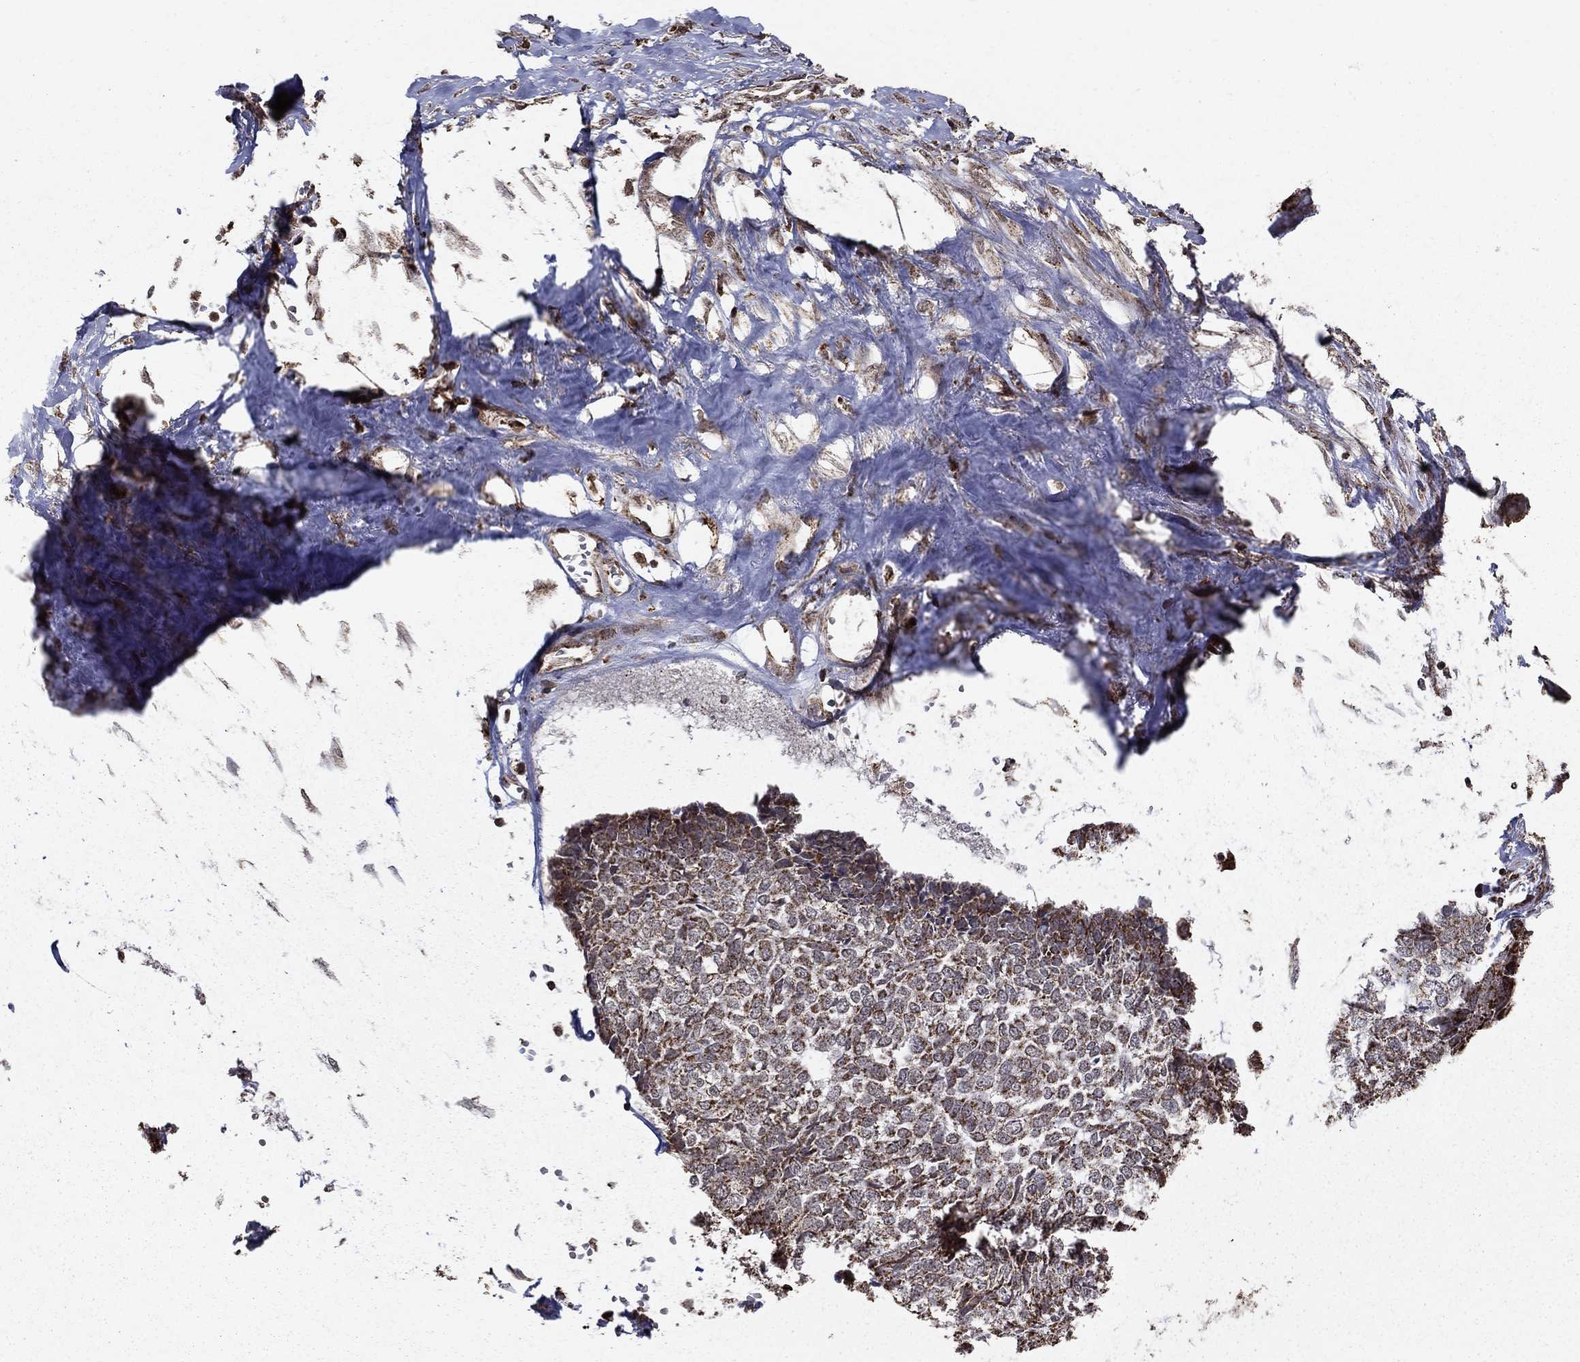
{"staining": {"intensity": "strong", "quantity": ">75%", "location": "cytoplasmic/membranous"}, "tissue": "skin cancer", "cell_type": "Tumor cells", "image_type": "cancer", "snomed": [{"axis": "morphology", "description": "Basal cell carcinoma"}, {"axis": "topography", "description": "Skin"}], "caption": "Protein staining shows strong cytoplasmic/membranous staining in approximately >75% of tumor cells in skin basal cell carcinoma.", "gene": "ACOT13", "patient": {"sex": "male", "age": 86}}